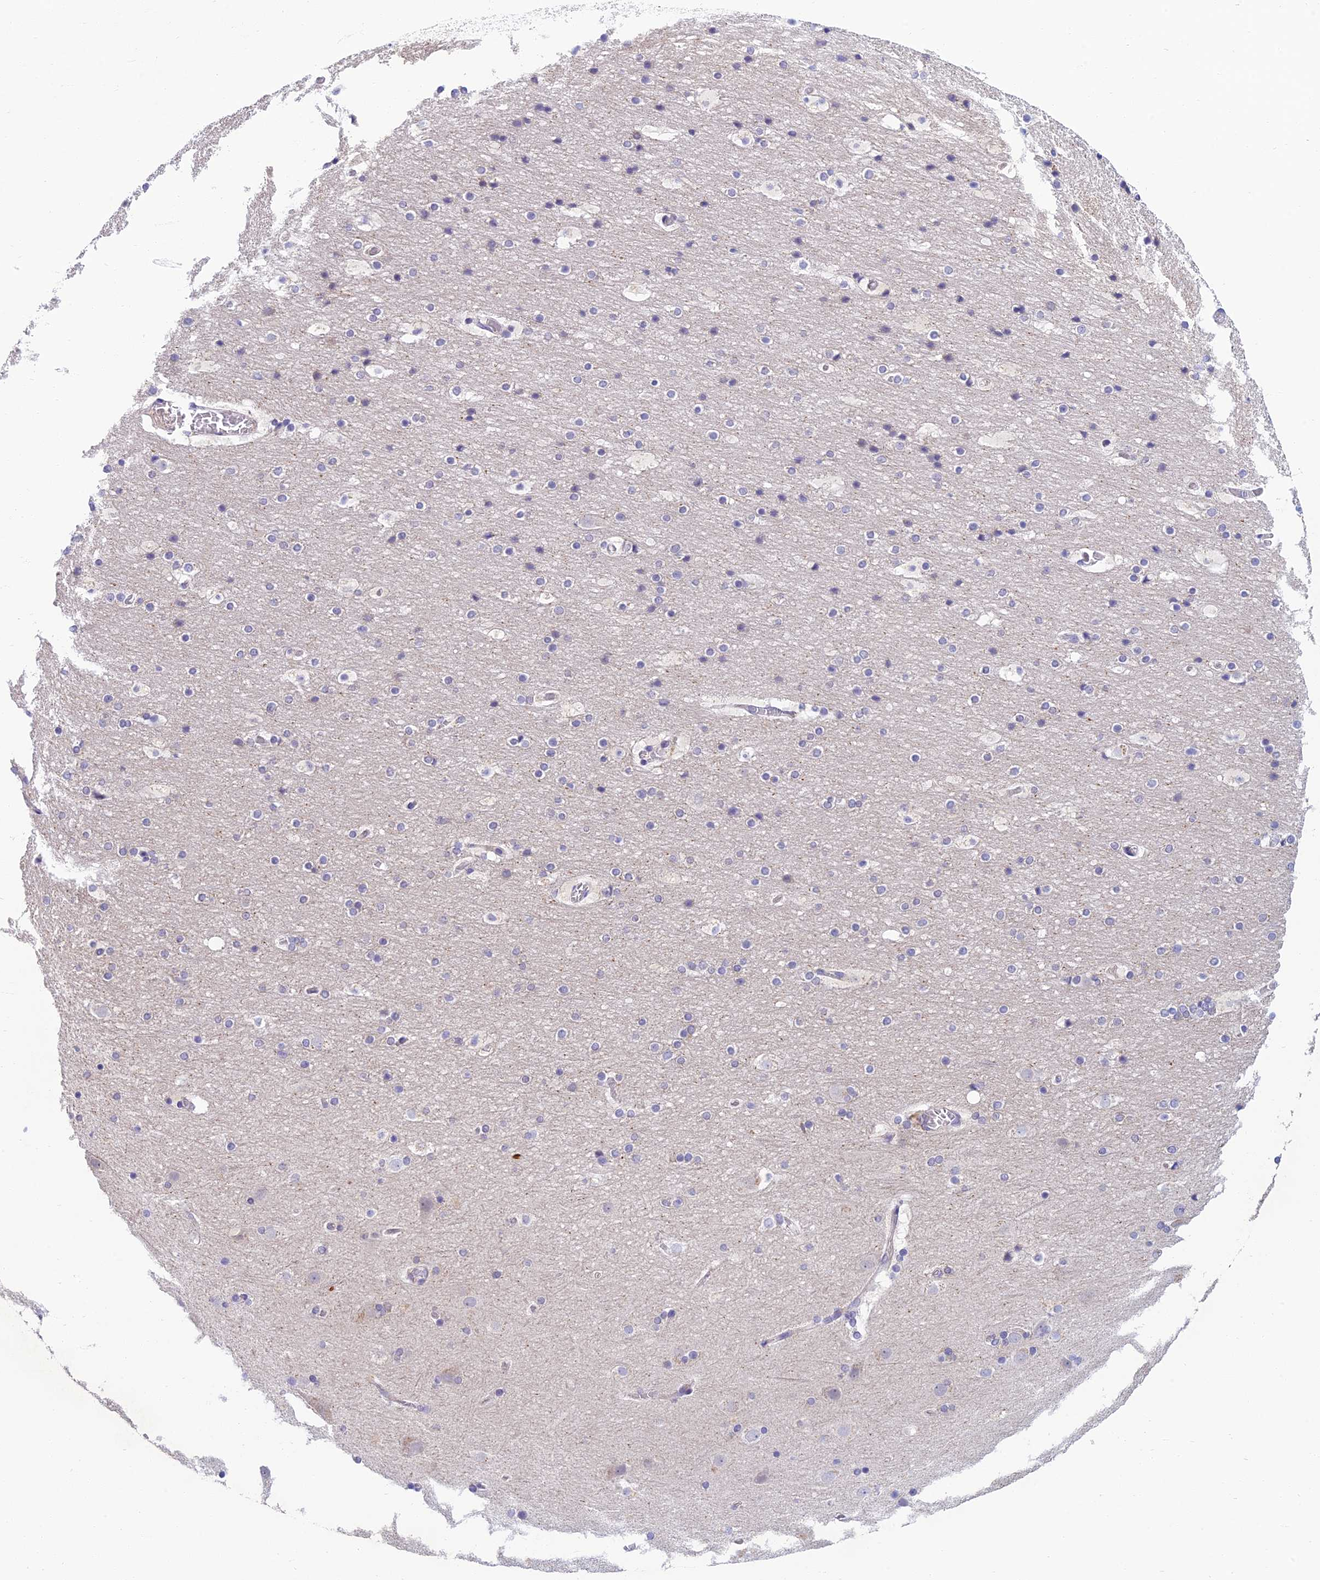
{"staining": {"intensity": "negative", "quantity": "none", "location": "none"}, "tissue": "cerebral cortex", "cell_type": "Endothelial cells", "image_type": "normal", "snomed": [{"axis": "morphology", "description": "Normal tissue, NOS"}, {"axis": "topography", "description": "Cerebral cortex"}], "caption": "DAB (3,3'-diaminobenzidine) immunohistochemical staining of unremarkable human cerebral cortex demonstrates no significant expression in endothelial cells. The staining was performed using DAB to visualize the protein expression in brown, while the nuclei were stained in blue with hematoxylin (Magnification: 20x).", "gene": "SLC25A41", "patient": {"sex": "male", "age": 57}}